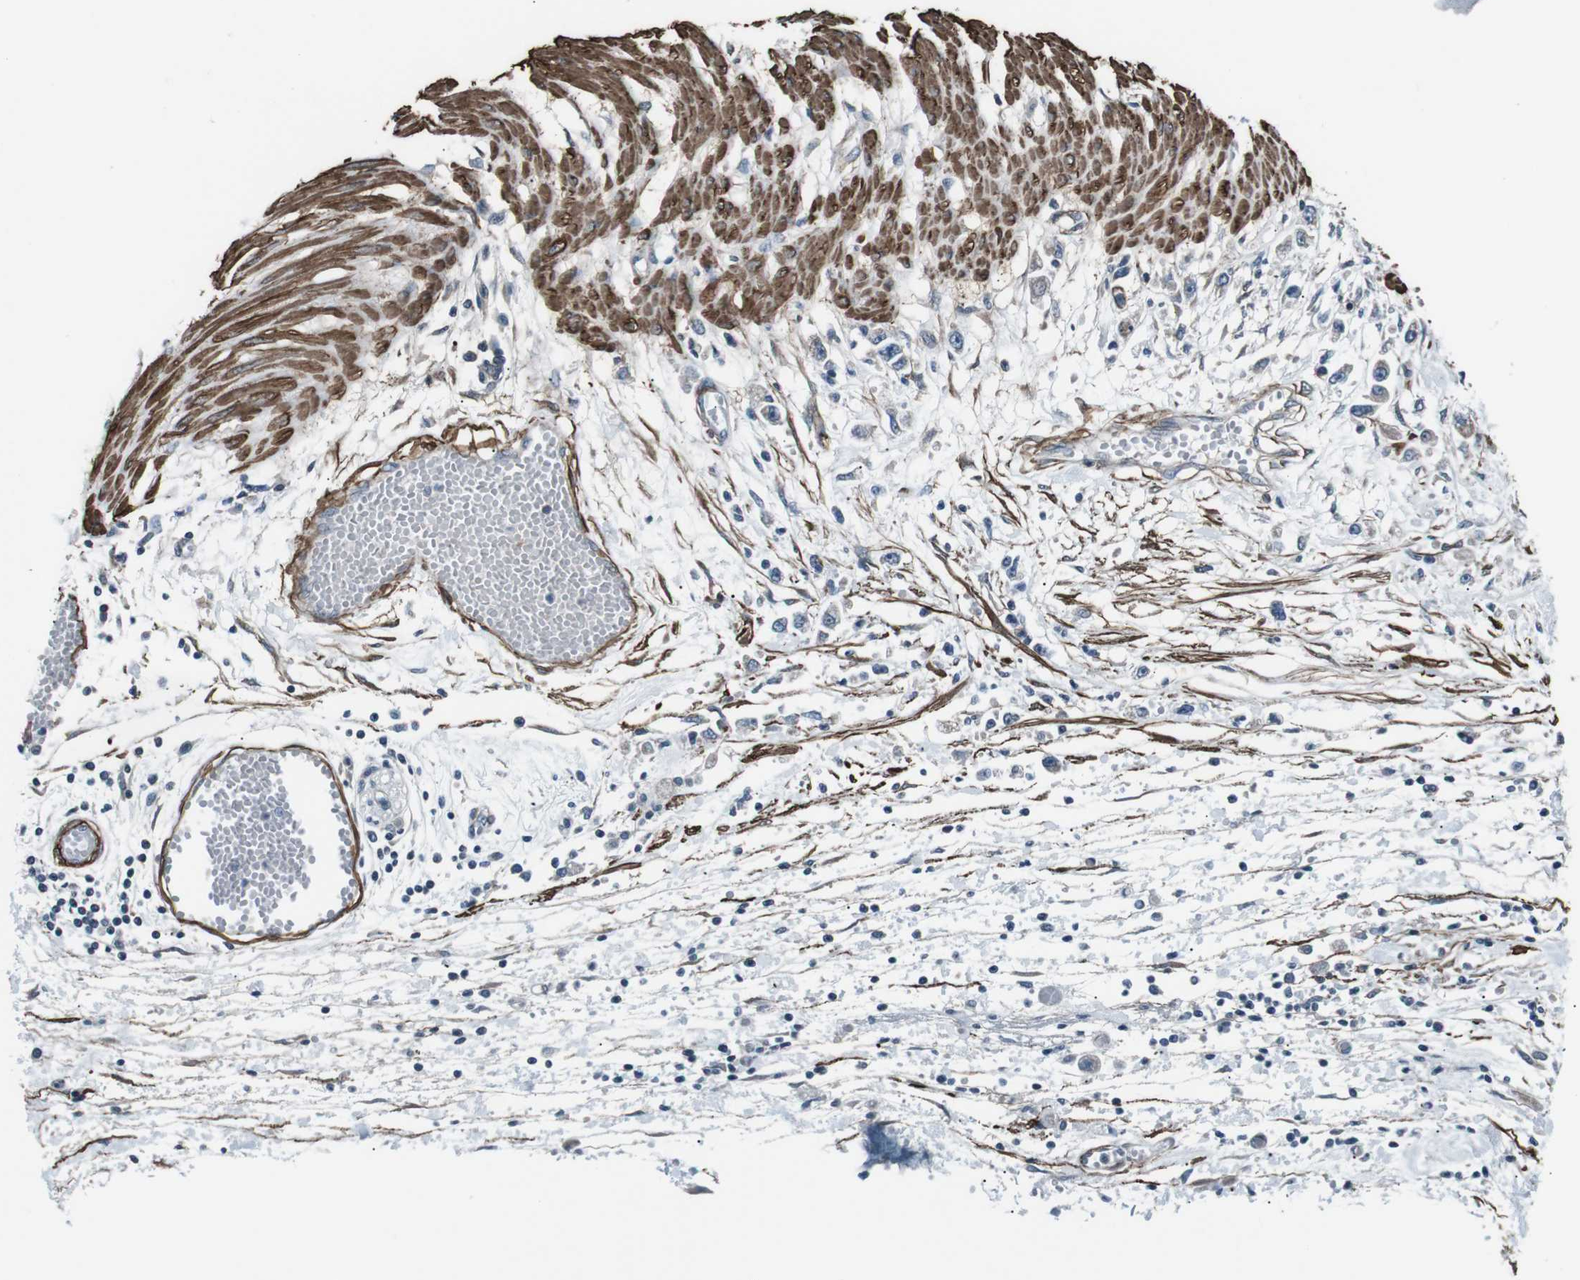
{"staining": {"intensity": "negative", "quantity": "none", "location": "none"}, "tissue": "stomach cancer", "cell_type": "Tumor cells", "image_type": "cancer", "snomed": [{"axis": "morphology", "description": "Adenocarcinoma, NOS"}, {"axis": "topography", "description": "Stomach"}], "caption": "Stomach cancer was stained to show a protein in brown. There is no significant staining in tumor cells.", "gene": "PDLIM5", "patient": {"sex": "female", "age": 59}}